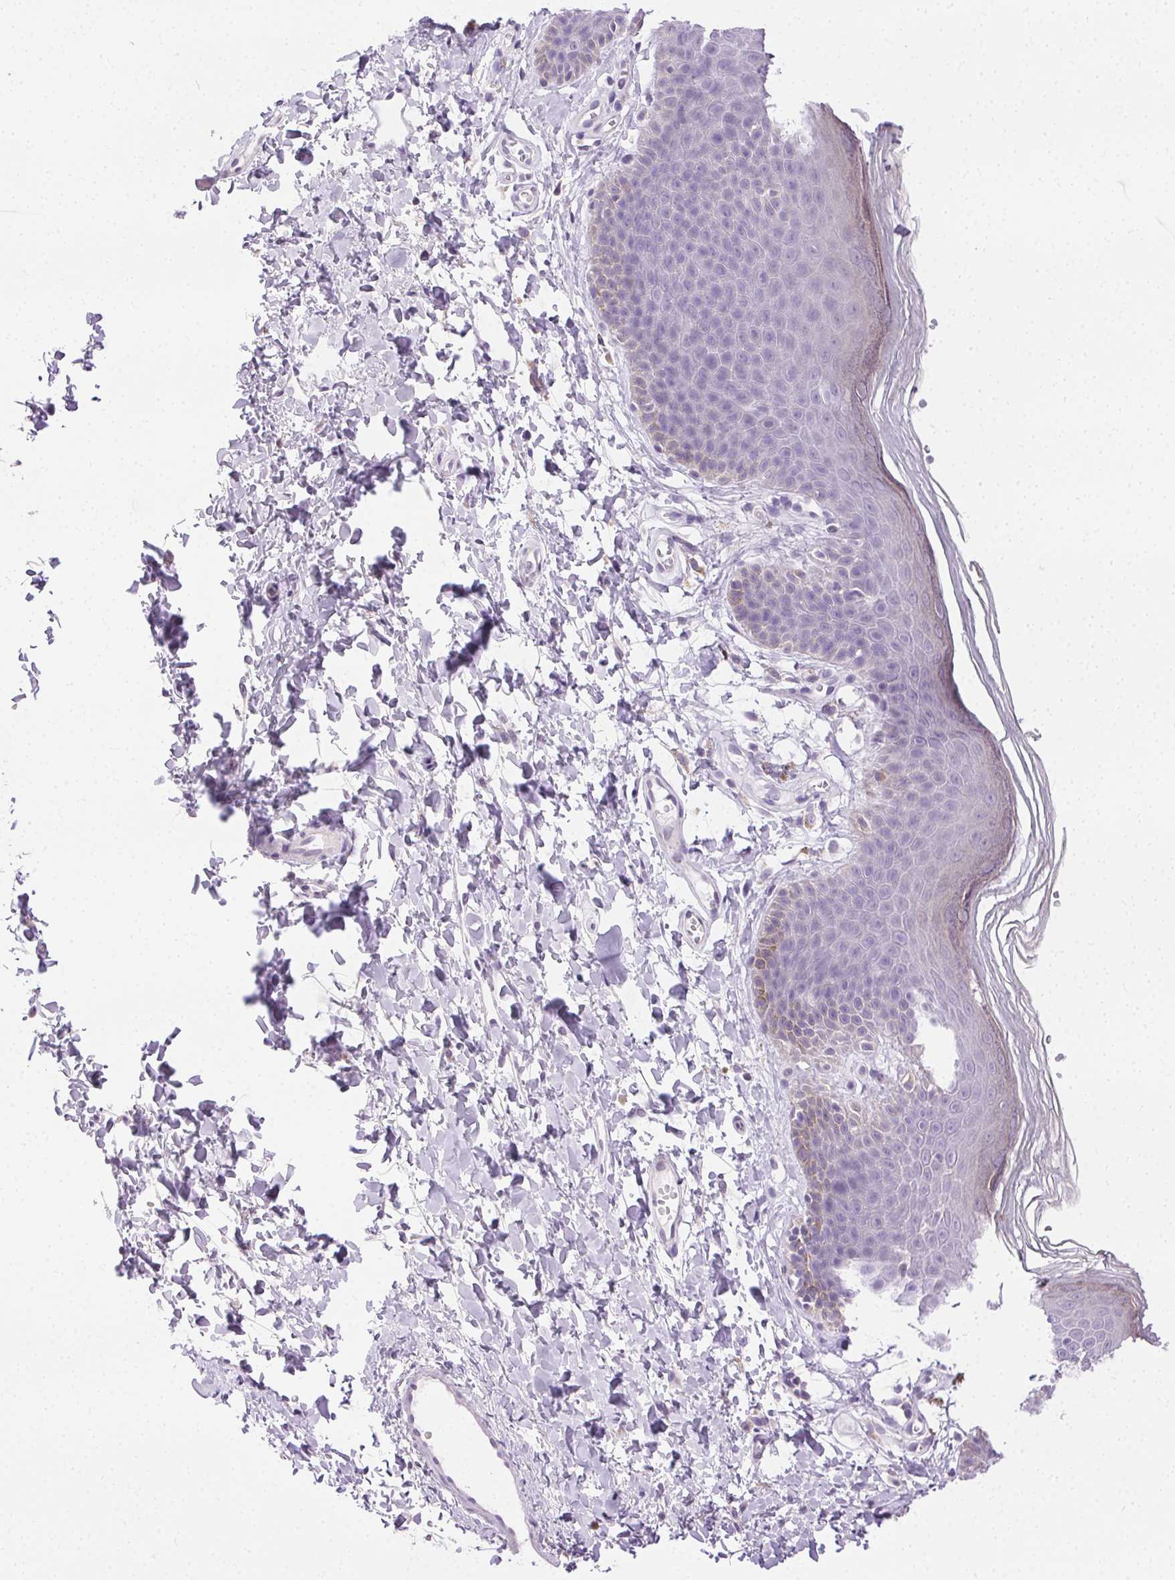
{"staining": {"intensity": "negative", "quantity": "none", "location": "none"}, "tissue": "skin", "cell_type": "Epidermal cells", "image_type": "normal", "snomed": [{"axis": "morphology", "description": "Normal tissue, NOS"}, {"axis": "topography", "description": "Anal"}], "caption": "This is an immunohistochemistry (IHC) photomicrograph of normal human skin. There is no positivity in epidermal cells.", "gene": "C20orf85", "patient": {"sex": "male", "age": 53}}